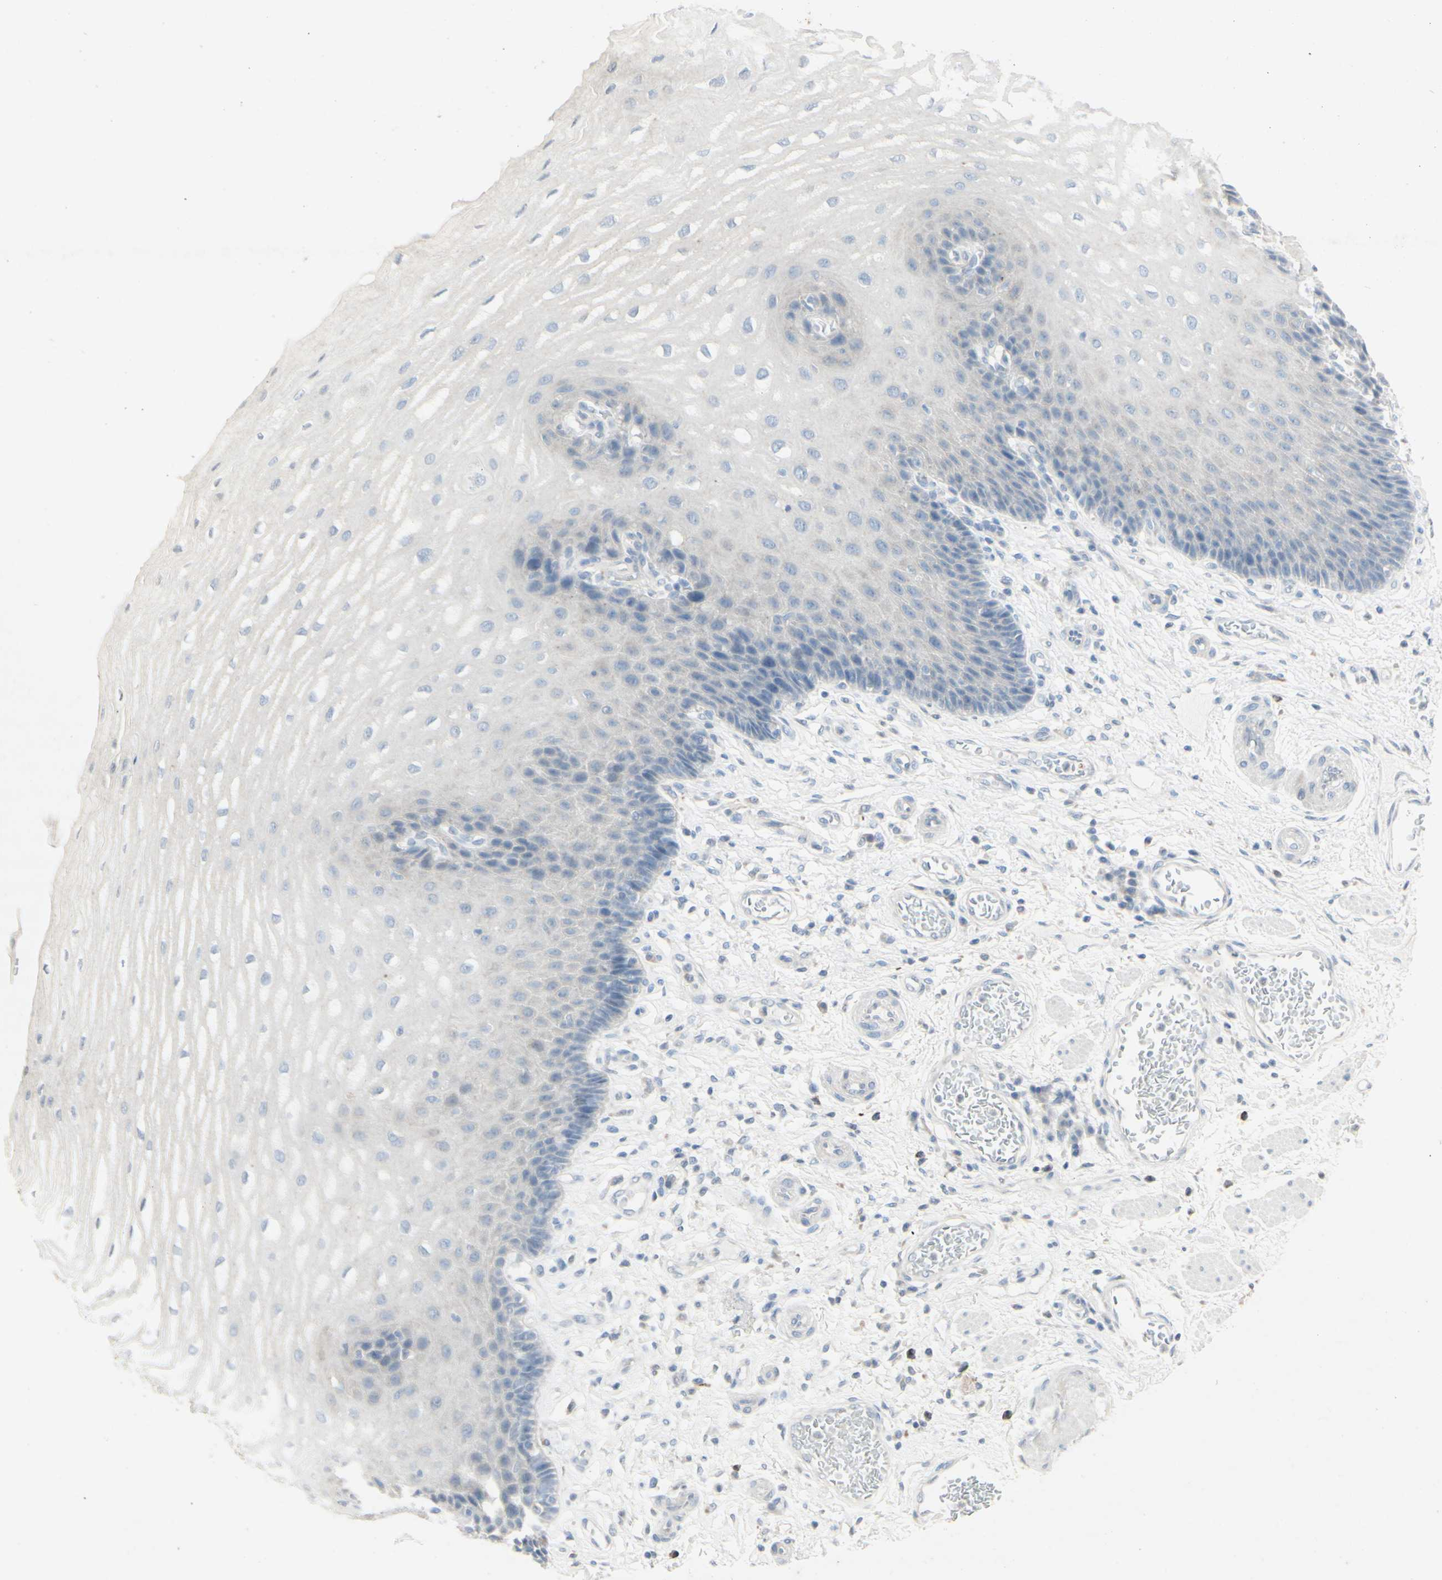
{"staining": {"intensity": "negative", "quantity": "none", "location": "none"}, "tissue": "esophagus", "cell_type": "Squamous epithelial cells", "image_type": "normal", "snomed": [{"axis": "morphology", "description": "Normal tissue, NOS"}, {"axis": "topography", "description": "Esophagus"}], "caption": "IHC histopathology image of unremarkable esophagus stained for a protein (brown), which exhibits no staining in squamous epithelial cells. Brightfield microscopy of IHC stained with DAB (brown) and hematoxylin (blue), captured at high magnification.", "gene": "ATP6V1B1", "patient": {"sex": "male", "age": 54}}